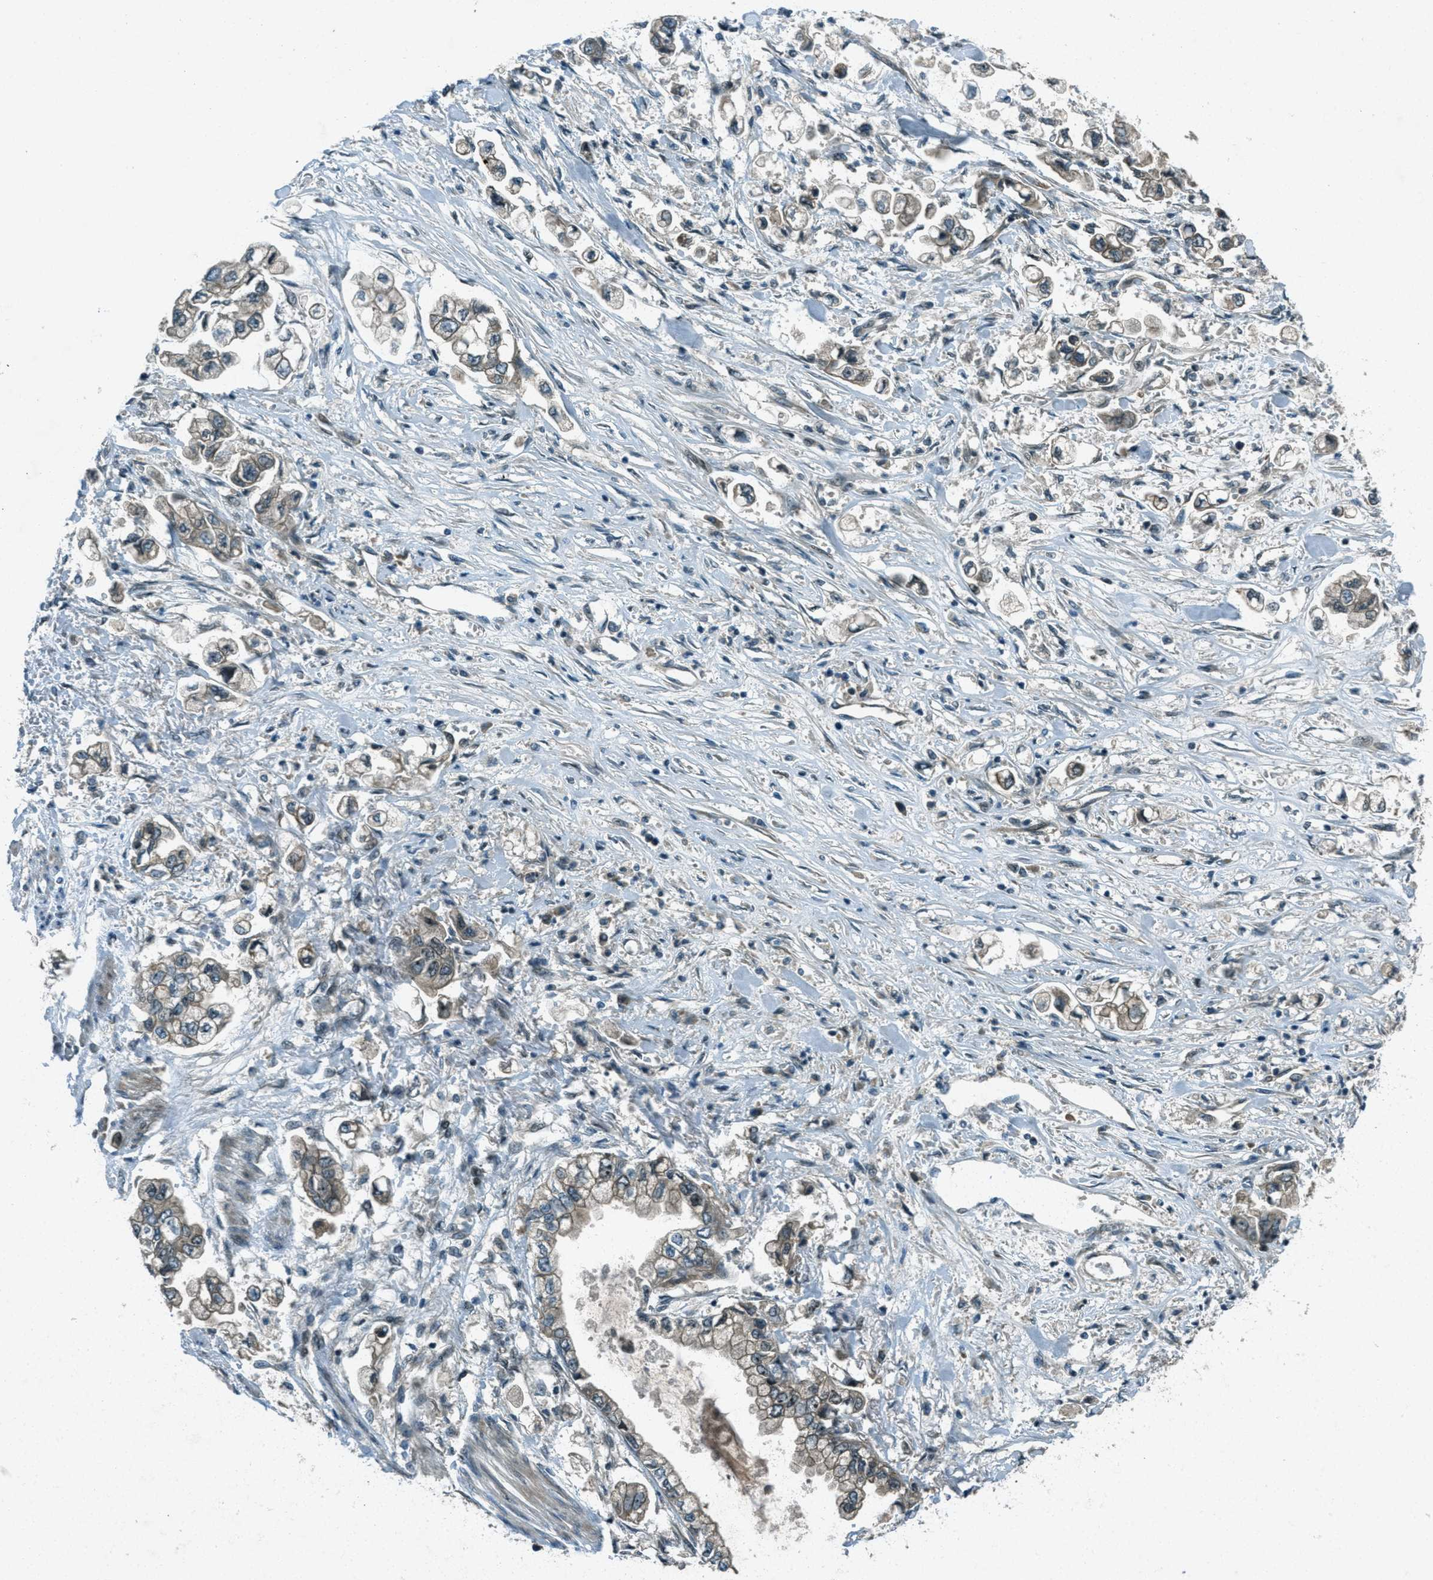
{"staining": {"intensity": "negative", "quantity": "none", "location": "none"}, "tissue": "stomach cancer", "cell_type": "Tumor cells", "image_type": "cancer", "snomed": [{"axis": "morphology", "description": "Normal tissue, NOS"}, {"axis": "morphology", "description": "Adenocarcinoma, NOS"}, {"axis": "topography", "description": "Stomach"}], "caption": "Photomicrograph shows no significant protein expression in tumor cells of stomach cancer (adenocarcinoma).", "gene": "STK11", "patient": {"sex": "male", "age": 62}}